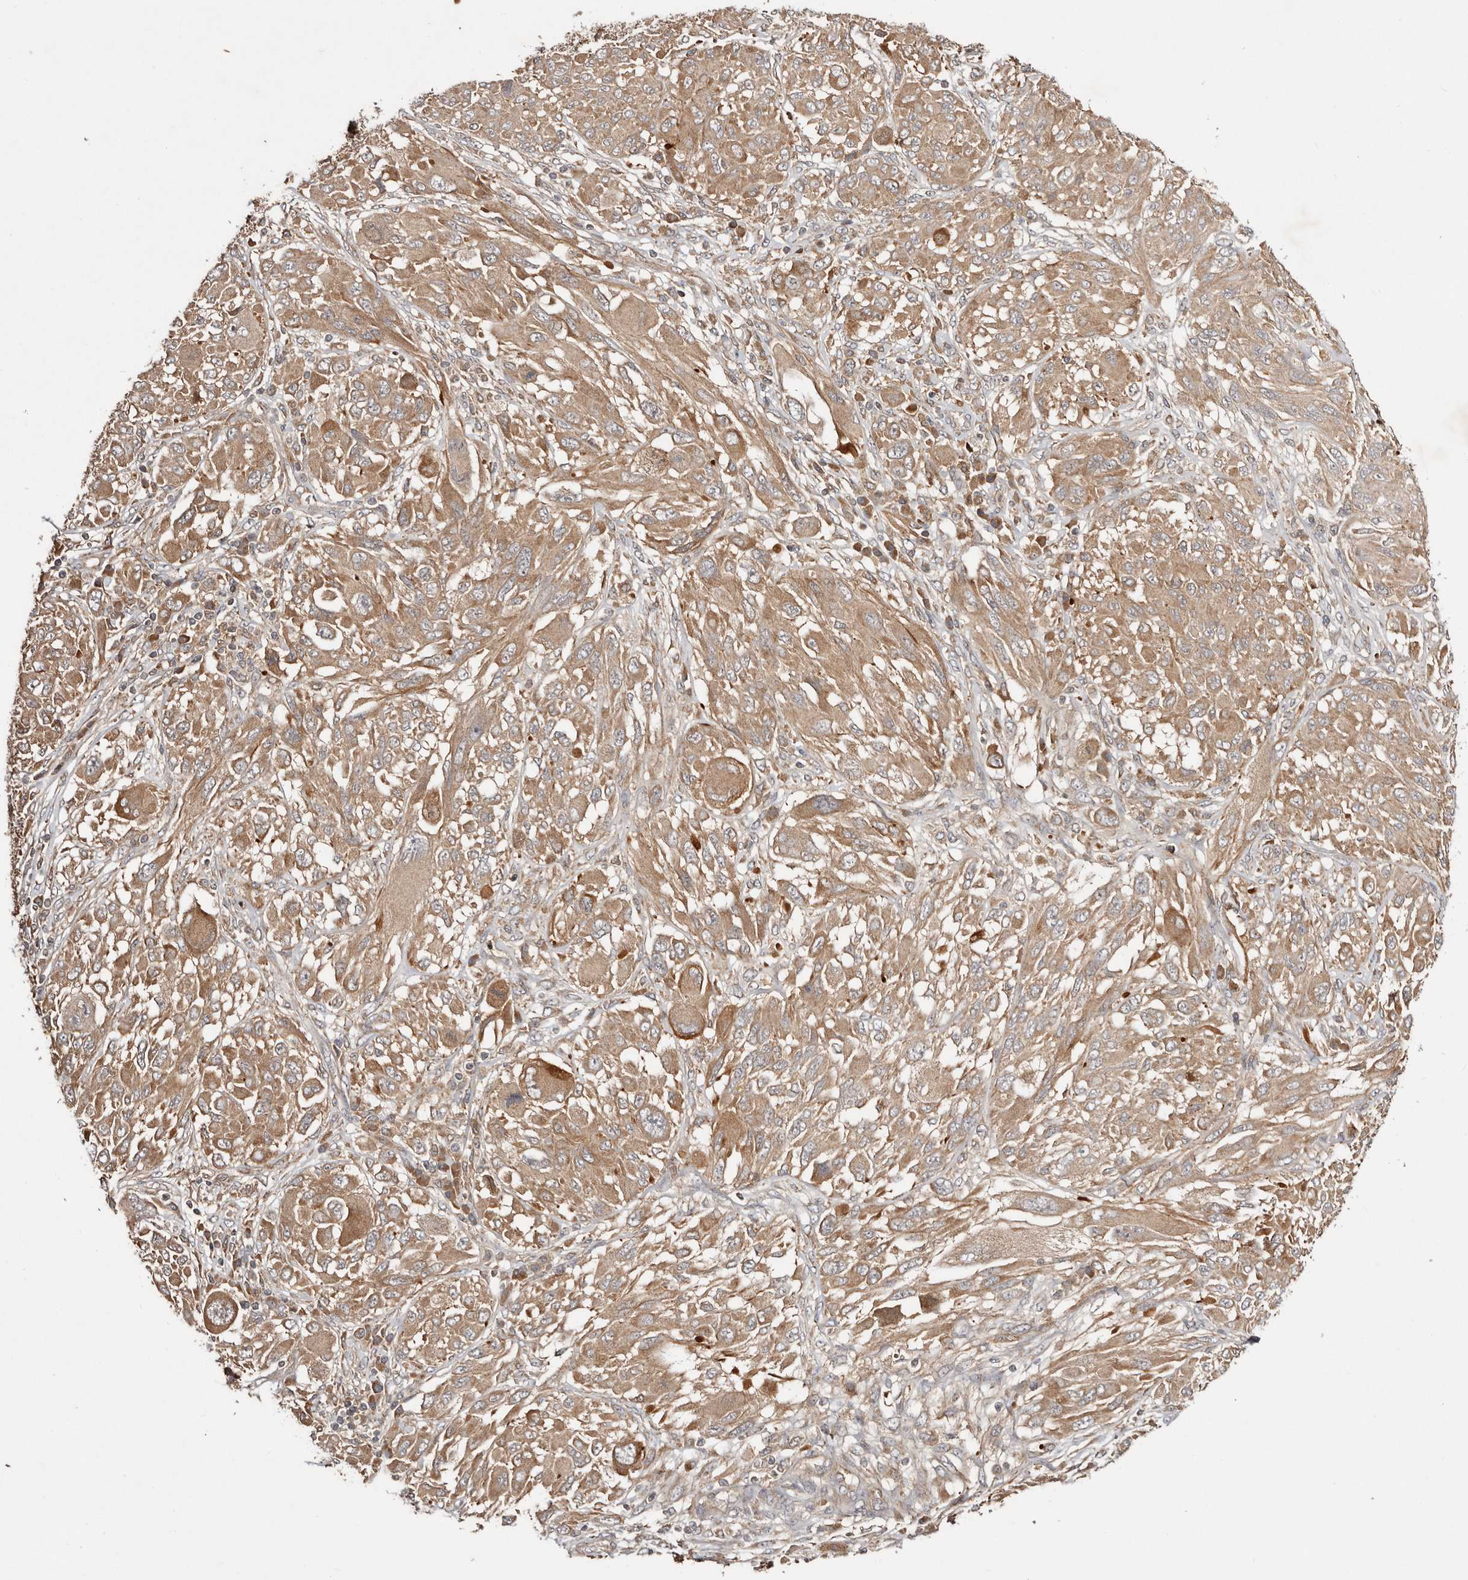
{"staining": {"intensity": "moderate", "quantity": ">75%", "location": "cytoplasmic/membranous"}, "tissue": "melanoma", "cell_type": "Tumor cells", "image_type": "cancer", "snomed": [{"axis": "morphology", "description": "Malignant melanoma, NOS"}, {"axis": "topography", "description": "Skin"}], "caption": "Moderate cytoplasmic/membranous expression for a protein is appreciated in about >75% of tumor cells of malignant melanoma using immunohistochemistry (IHC).", "gene": "PKIB", "patient": {"sex": "female", "age": 91}}